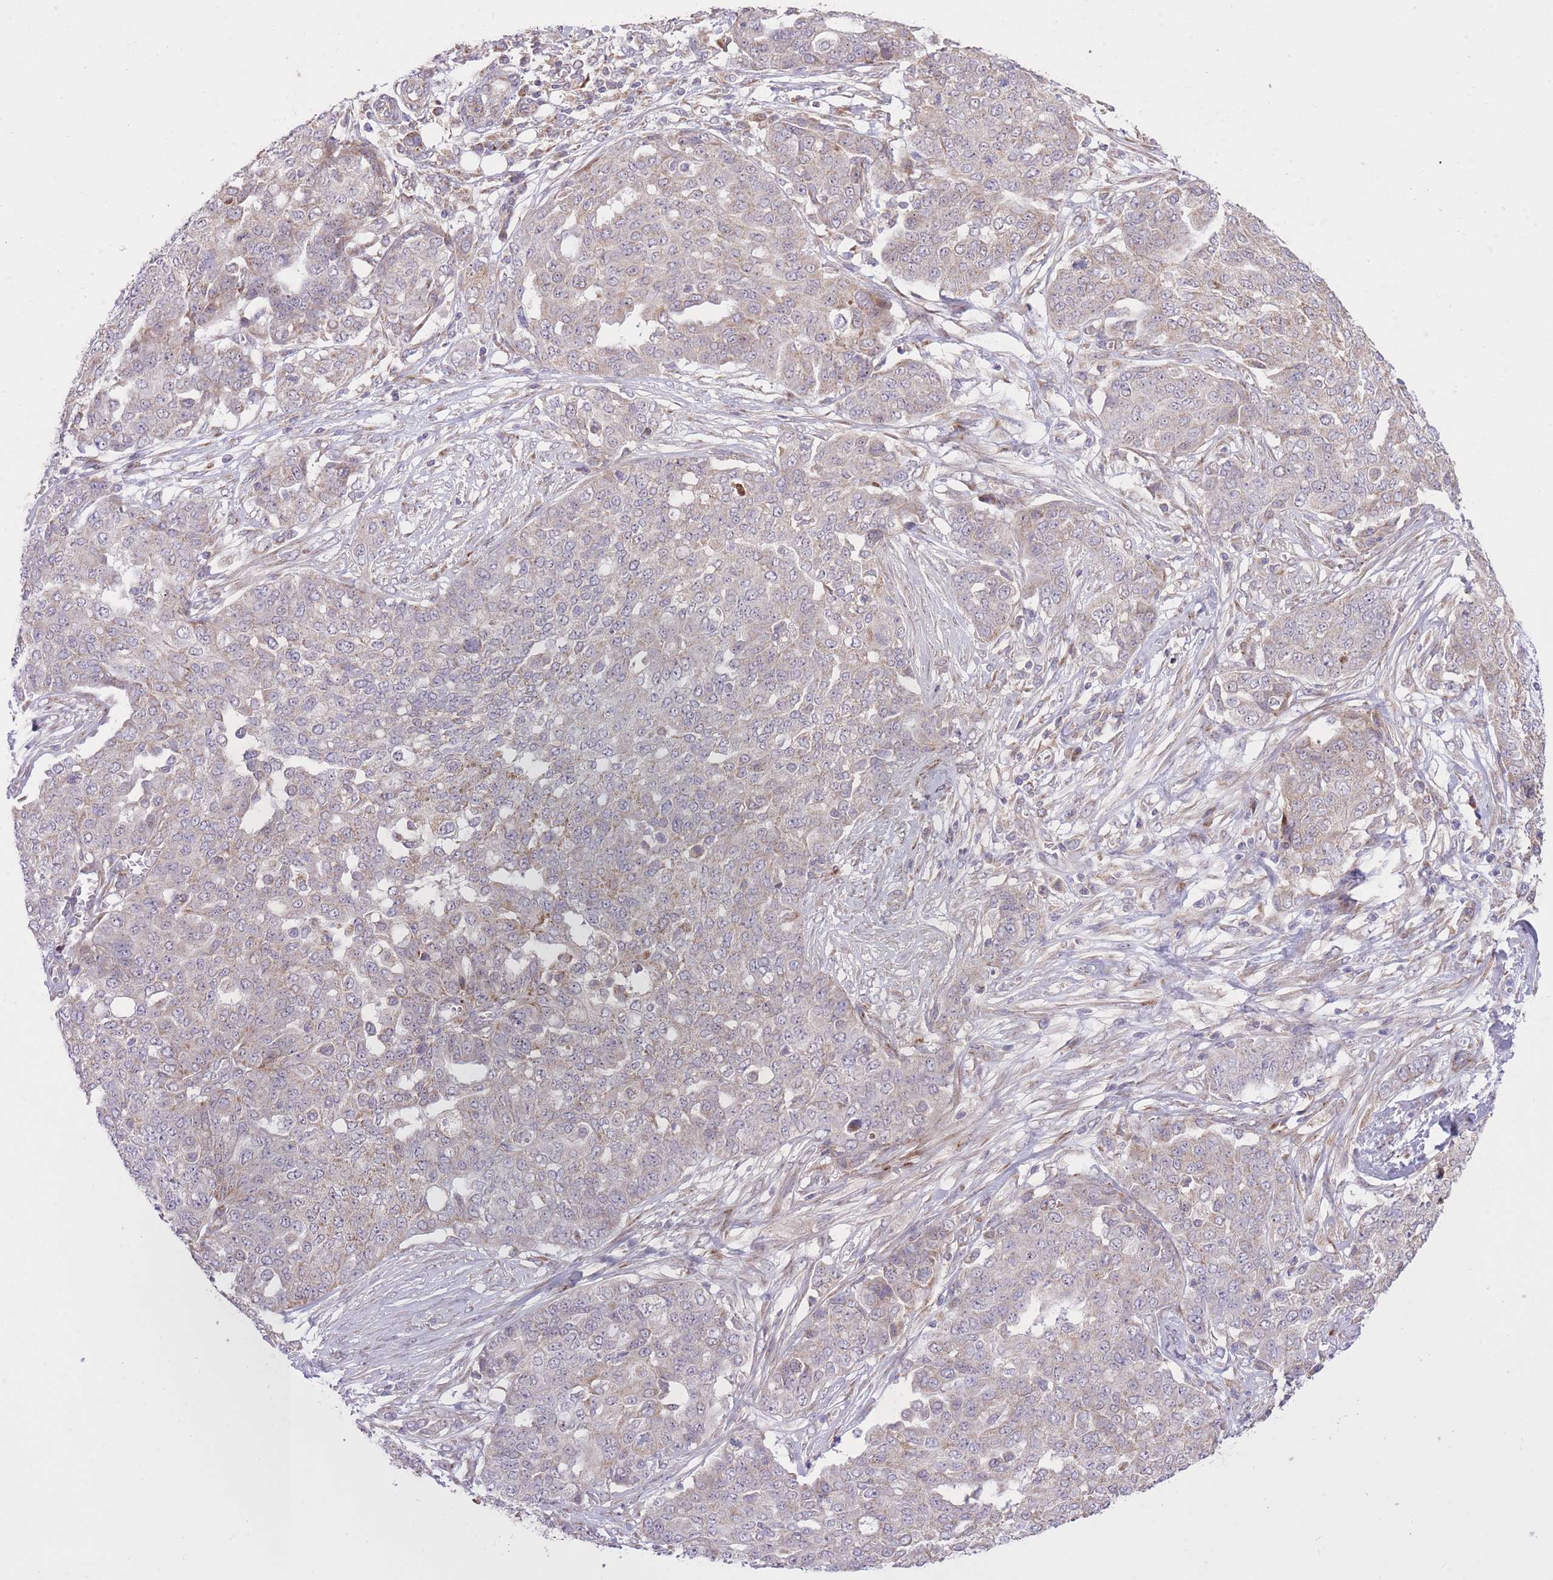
{"staining": {"intensity": "negative", "quantity": "none", "location": "none"}, "tissue": "ovarian cancer", "cell_type": "Tumor cells", "image_type": "cancer", "snomed": [{"axis": "morphology", "description": "Cystadenocarcinoma, serous, NOS"}, {"axis": "topography", "description": "Soft tissue"}, {"axis": "topography", "description": "Ovary"}], "caption": "High power microscopy histopathology image of an IHC histopathology image of ovarian cancer (serous cystadenocarcinoma), revealing no significant positivity in tumor cells.", "gene": "SLC4A4", "patient": {"sex": "female", "age": 57}}